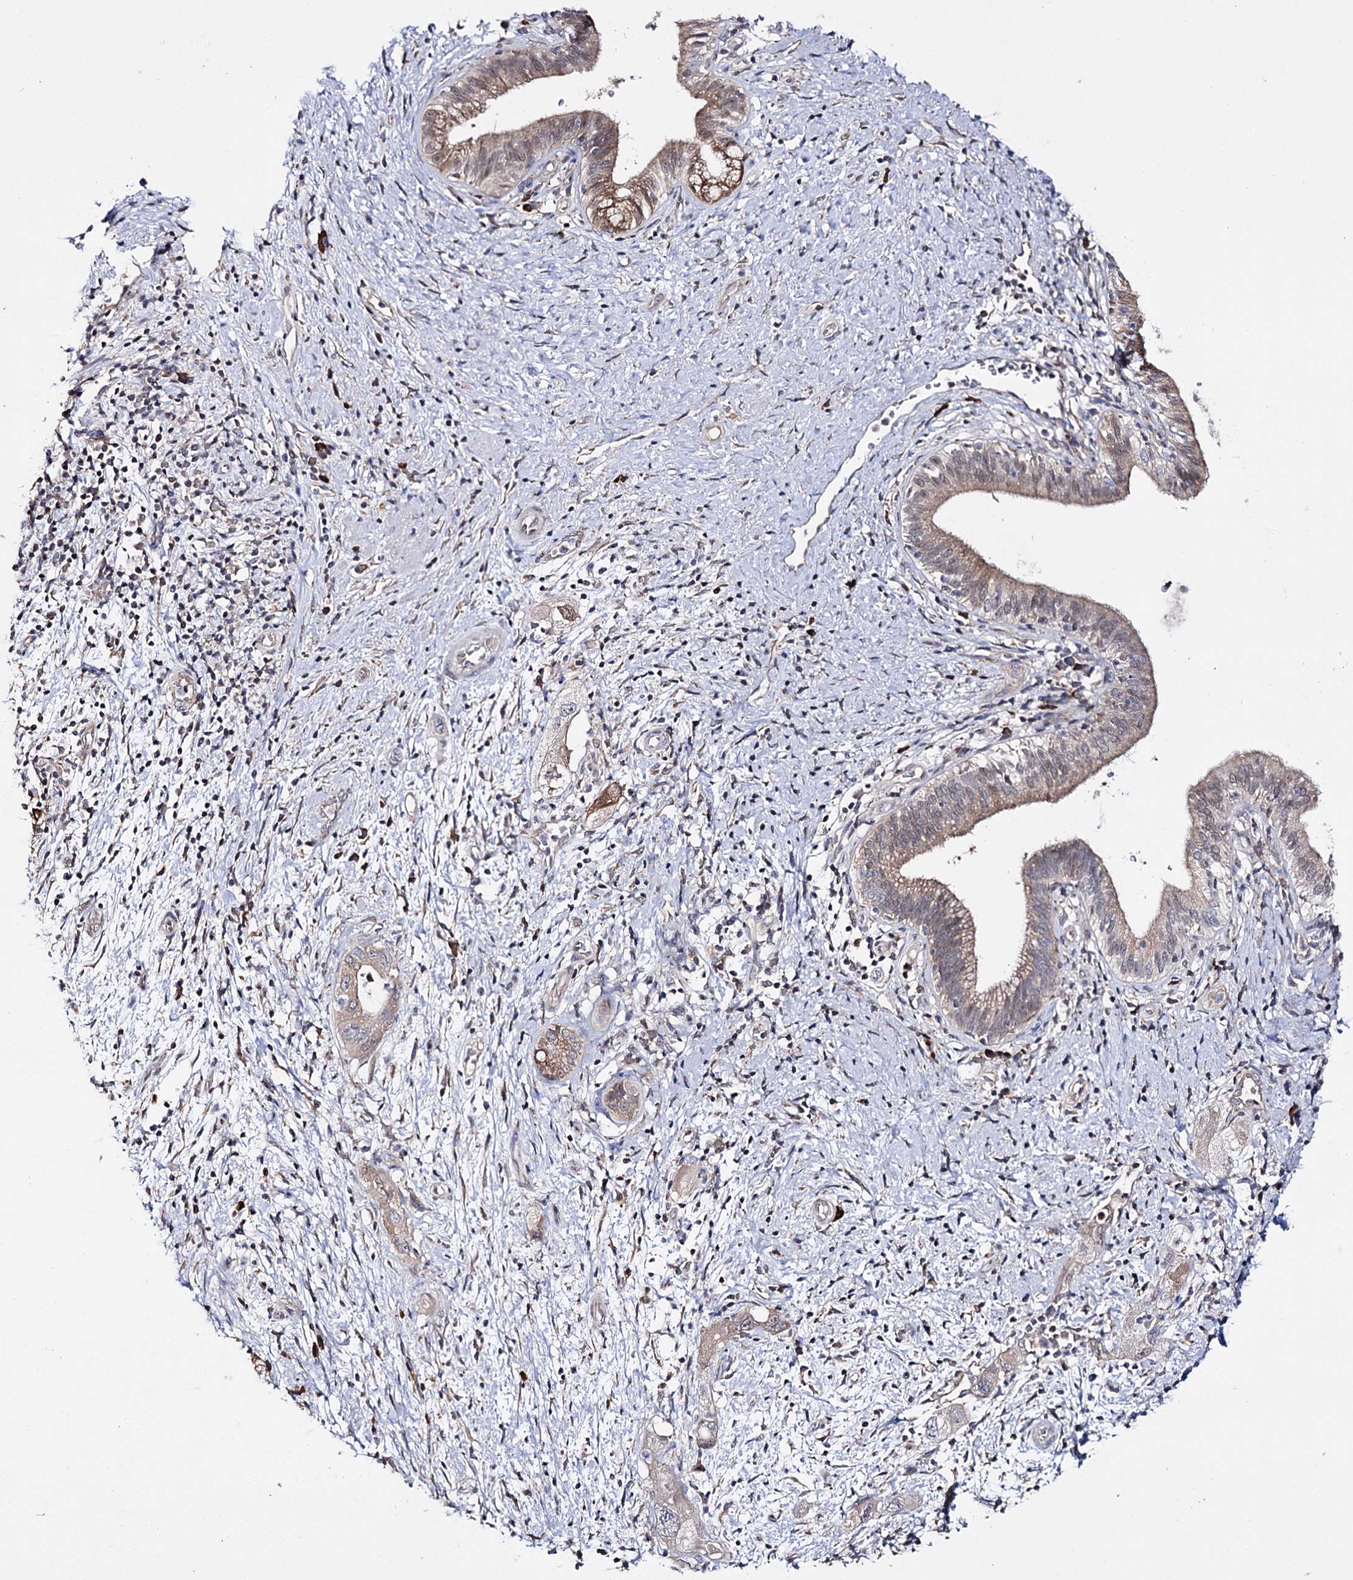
{"staining": {"intensity": "moderate", "quantity": ">75%", "location": "cytoplasmic/membranous"}, "tissue": "pancreatic cancer", "cell_type": "Tumor cells", "image_type": "cancer", "snomed": [{"axis": "morphology", "description": "Adenocarcinoma, NOS"}, {"axis": "topography", "description": "Pancreas"}], "caption": "There is medium levels of moderate cytoplasmic/membranous expression in tumor cells of pancreatic cancer (adenocarcinoma), as demonstrated by immunohistochemical staining (brown color).", "gene": "PTER", "patient": {"sex": "female", "age": 73}}